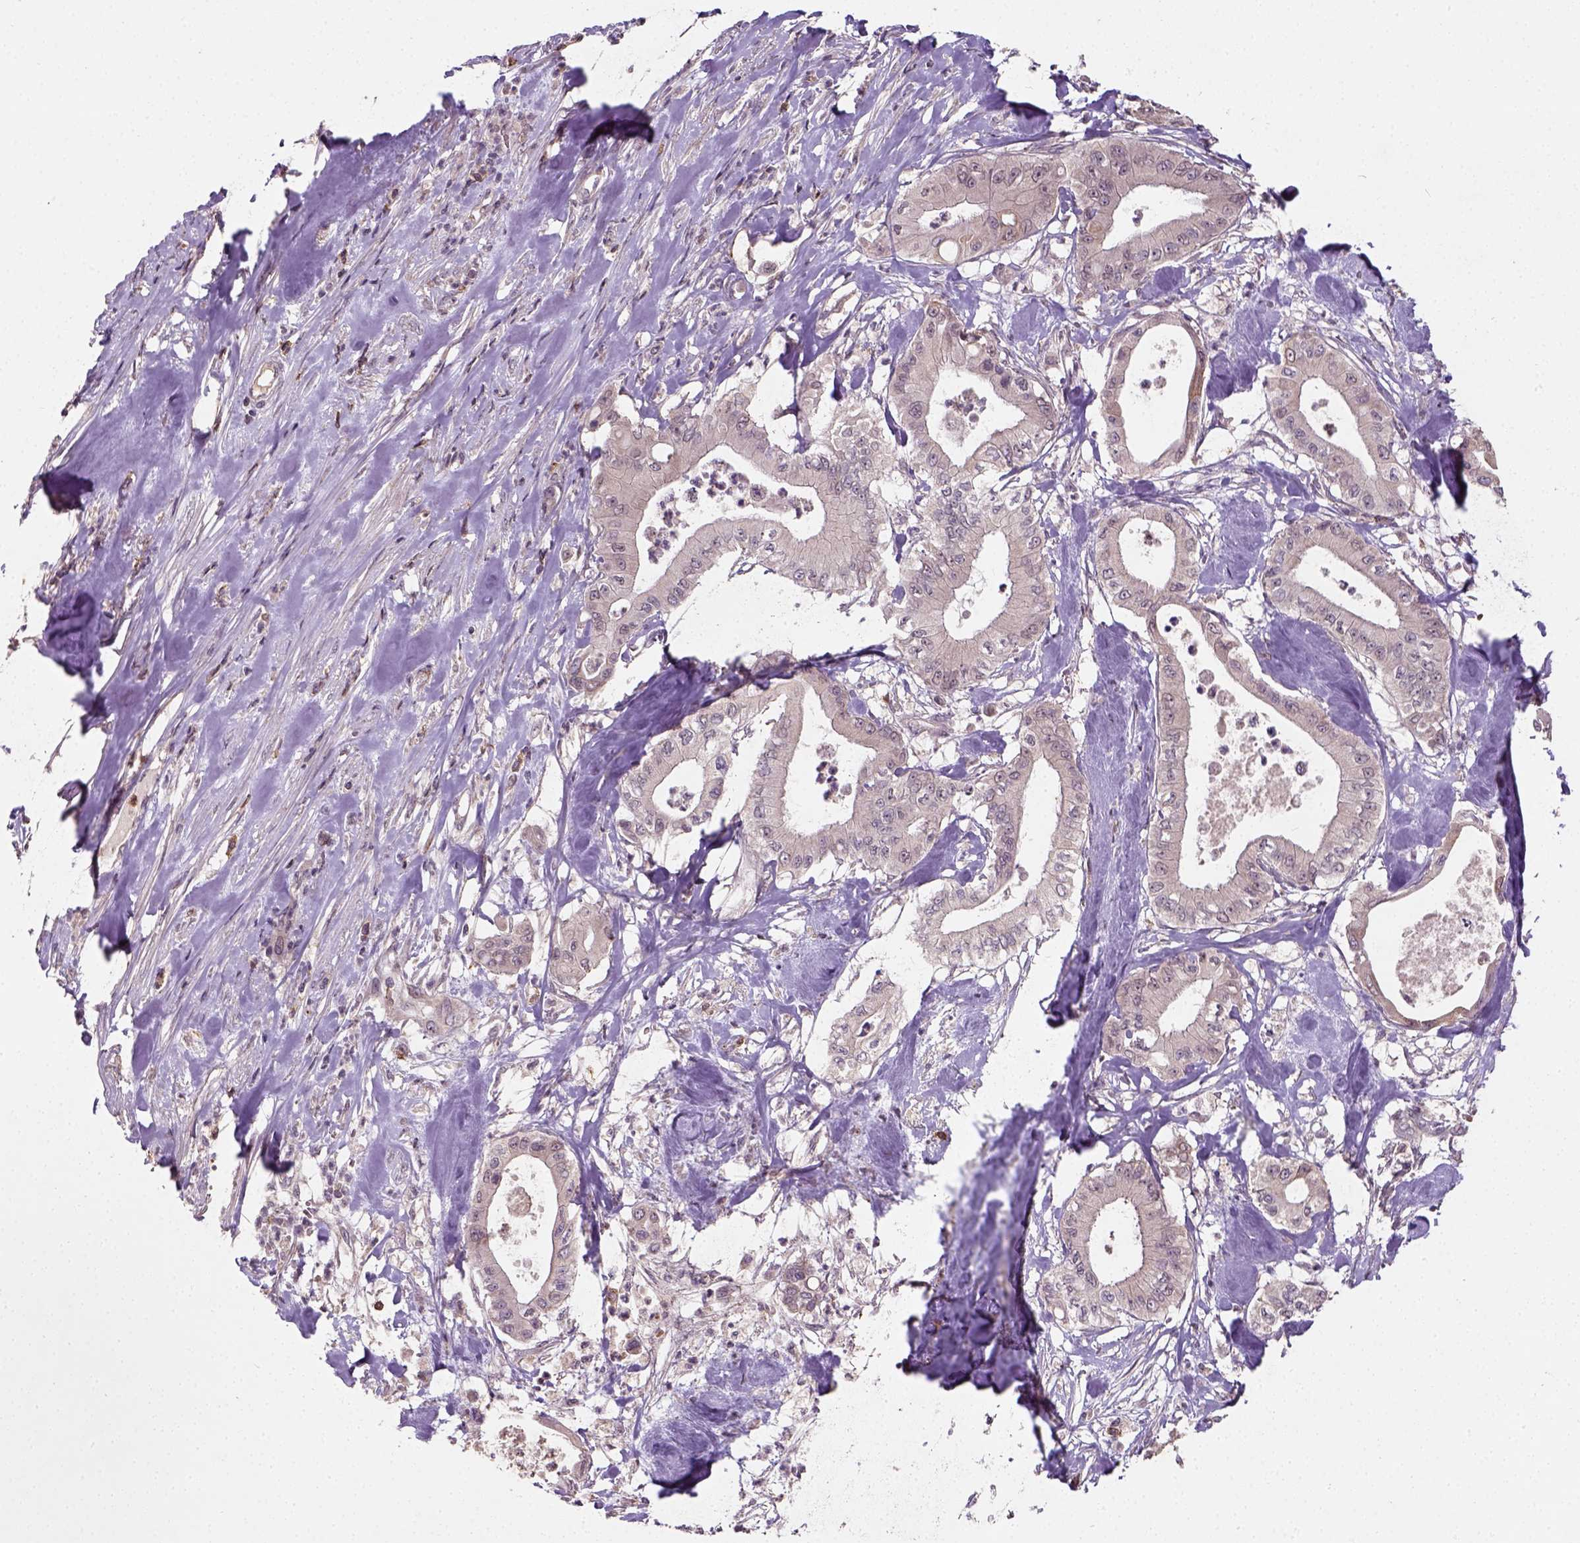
{"staining": {"intensity": "weak", "quantity": "25%-75%", "location": "cytoplasmic/membranous"}, "tissue": "pancreatic cancer", "cell_type": "Tumor cells", "image_type": "cancer", "snomed": [{"axis": "morphology", "description": "Adenocarcinoma, NOS"}, {"axis": "topography", "description": "Pancreas"}], "caption": "This histopathology image reveals adenocarcinoma (pancreatic) stained with immunohistochemistry (IHC) to label a protein in brown. The cytoplasmic/membranous of tumor cells show weak positivity for the protein. Nuclei are counter-stained blue.", "gene": "CAMKK1", "patient": {"sex": "male", "age": 71}}